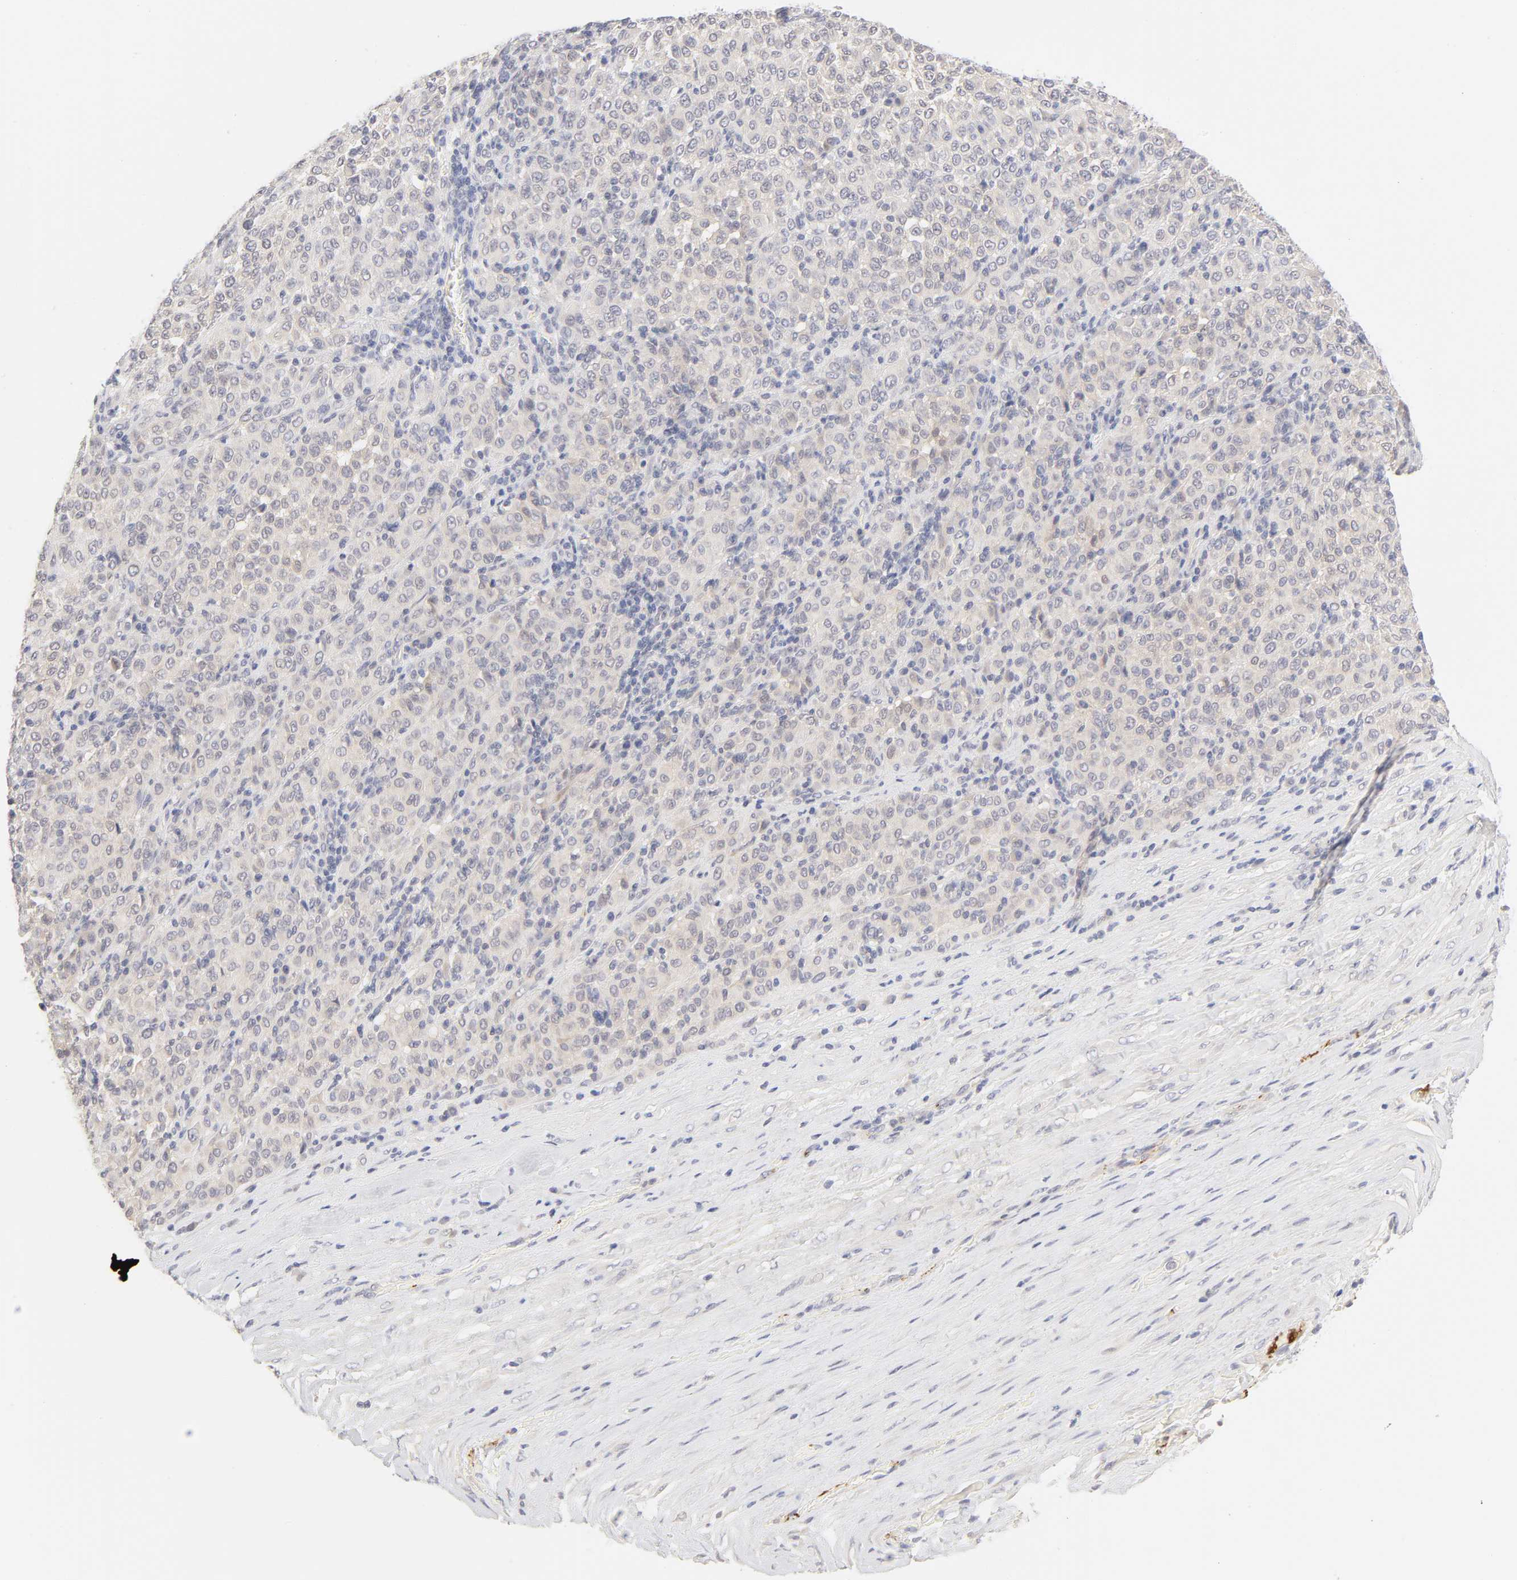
{"staining": {"intensity": "weak", "quantity": "<25%", "location": "cytoplasmic/membranous"}, "tissue": "melanoma", "cell_type": "Tumor cells", "image_type": "cancer", "snomed": [{"axis": "morphology", "description": "Malignant melanoma, Metastatic site"}, {"axis": "topography", "description": "Pancreas"}], "caption": "Histopathology image shows no protein positivity in tumor cells of melanoma tissue.", "gene": "CYP4B1", "patient": {"sex": "female", "age": 30}}